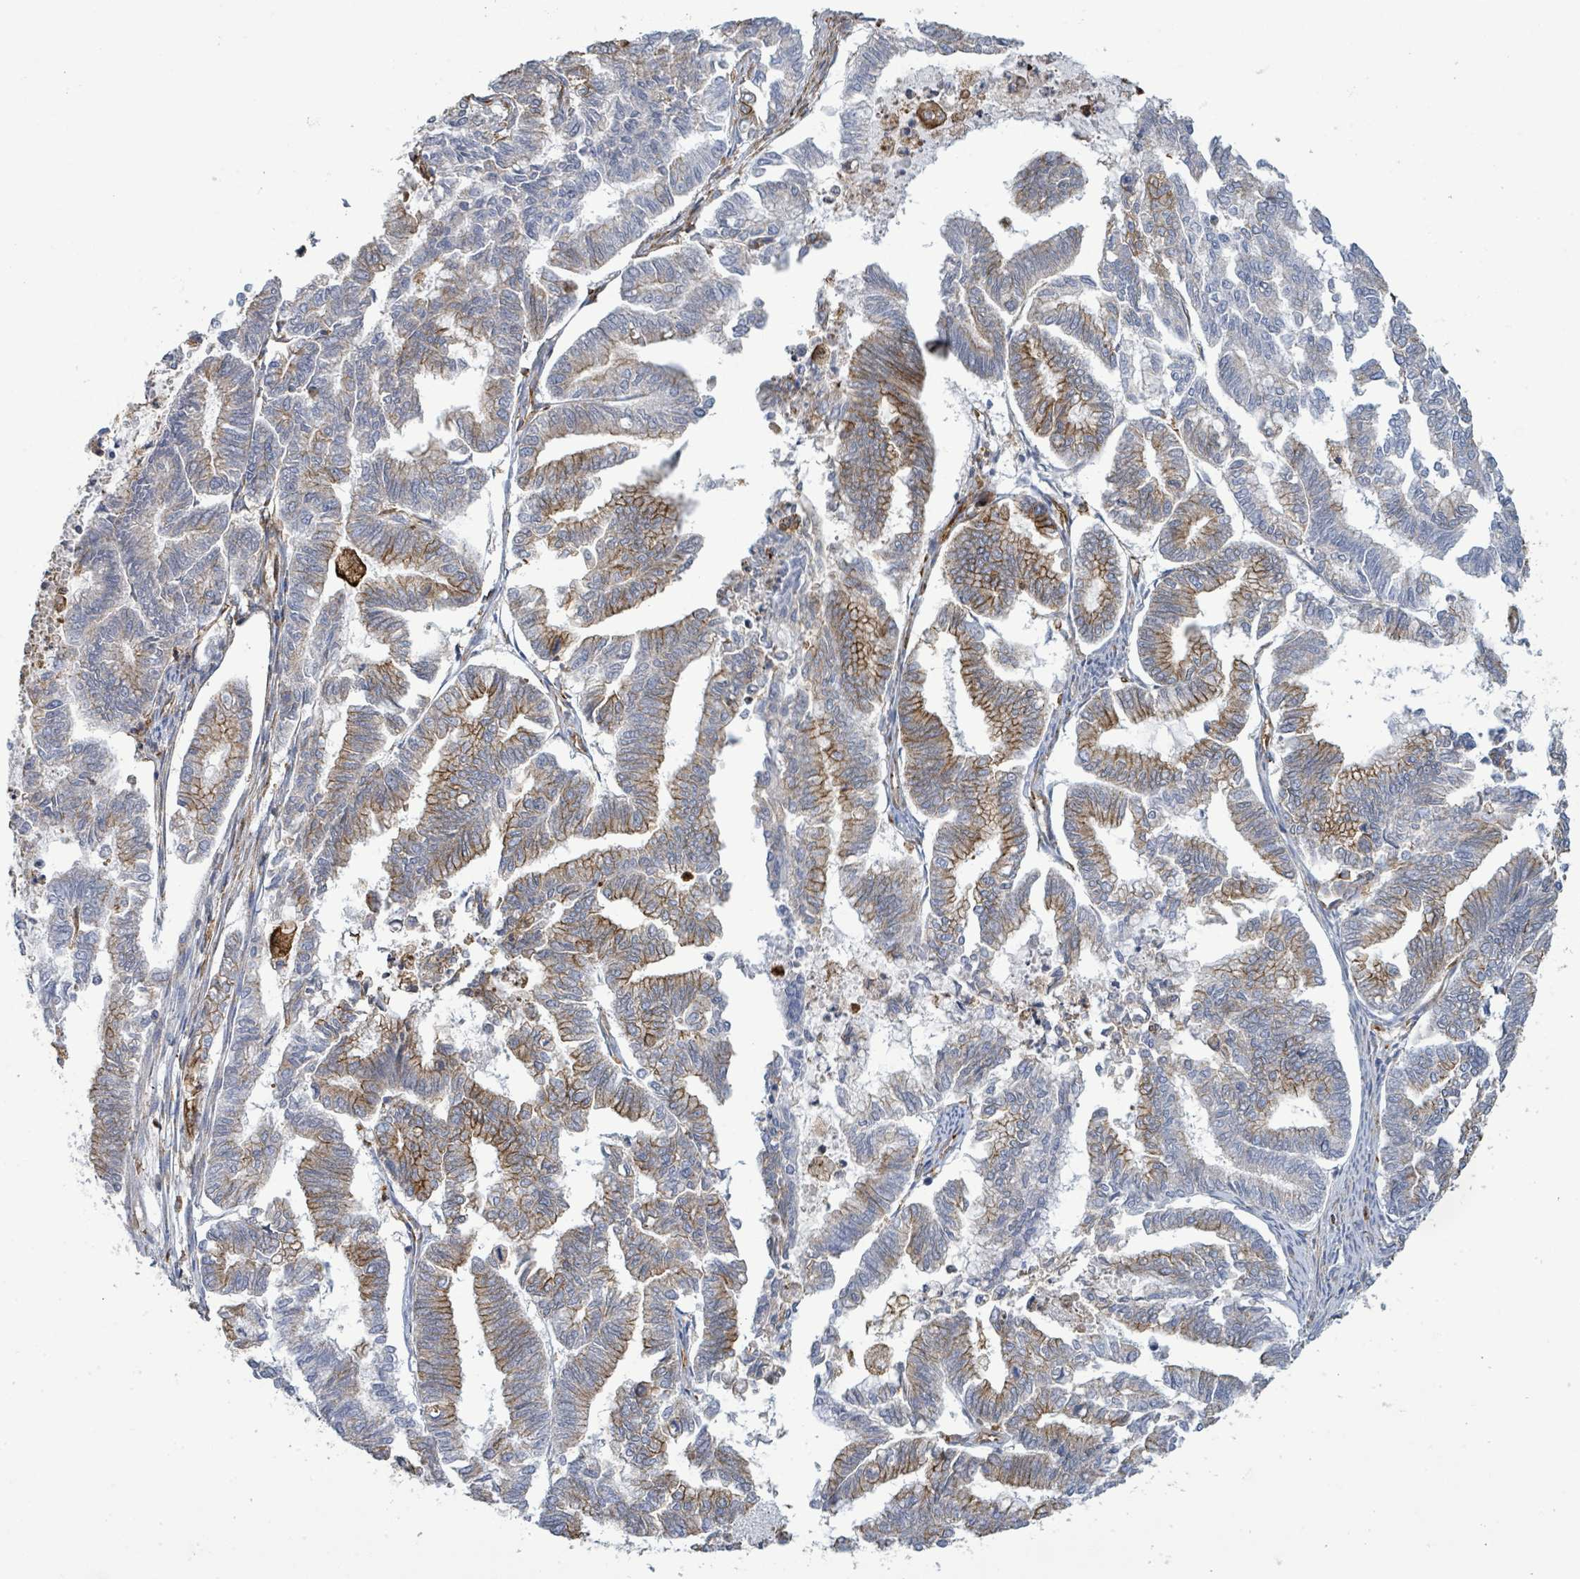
{"staining": {"intensity": "moderate", "quantity": "25%-75%", "location": "cytoplasmic/membranous"}, "tissue": "endometrial cancer", "cell_type": "Tumor cells", "image_type": "cancer", "snomed": [{"axis": "morphology", "description": "Adenocarcinoma, NOS"}, {"axis": "topography", "description": "Endometrium"}], "caption": "Endometrial adenocarcinoma was stained to show a protein in brown. There is medium levels of moderate cytoplasmic/membranous staining in about 25%-75% of tumor cells.", "gene": "EGFL7", "patient": {"sex": "female", "age": 79}}